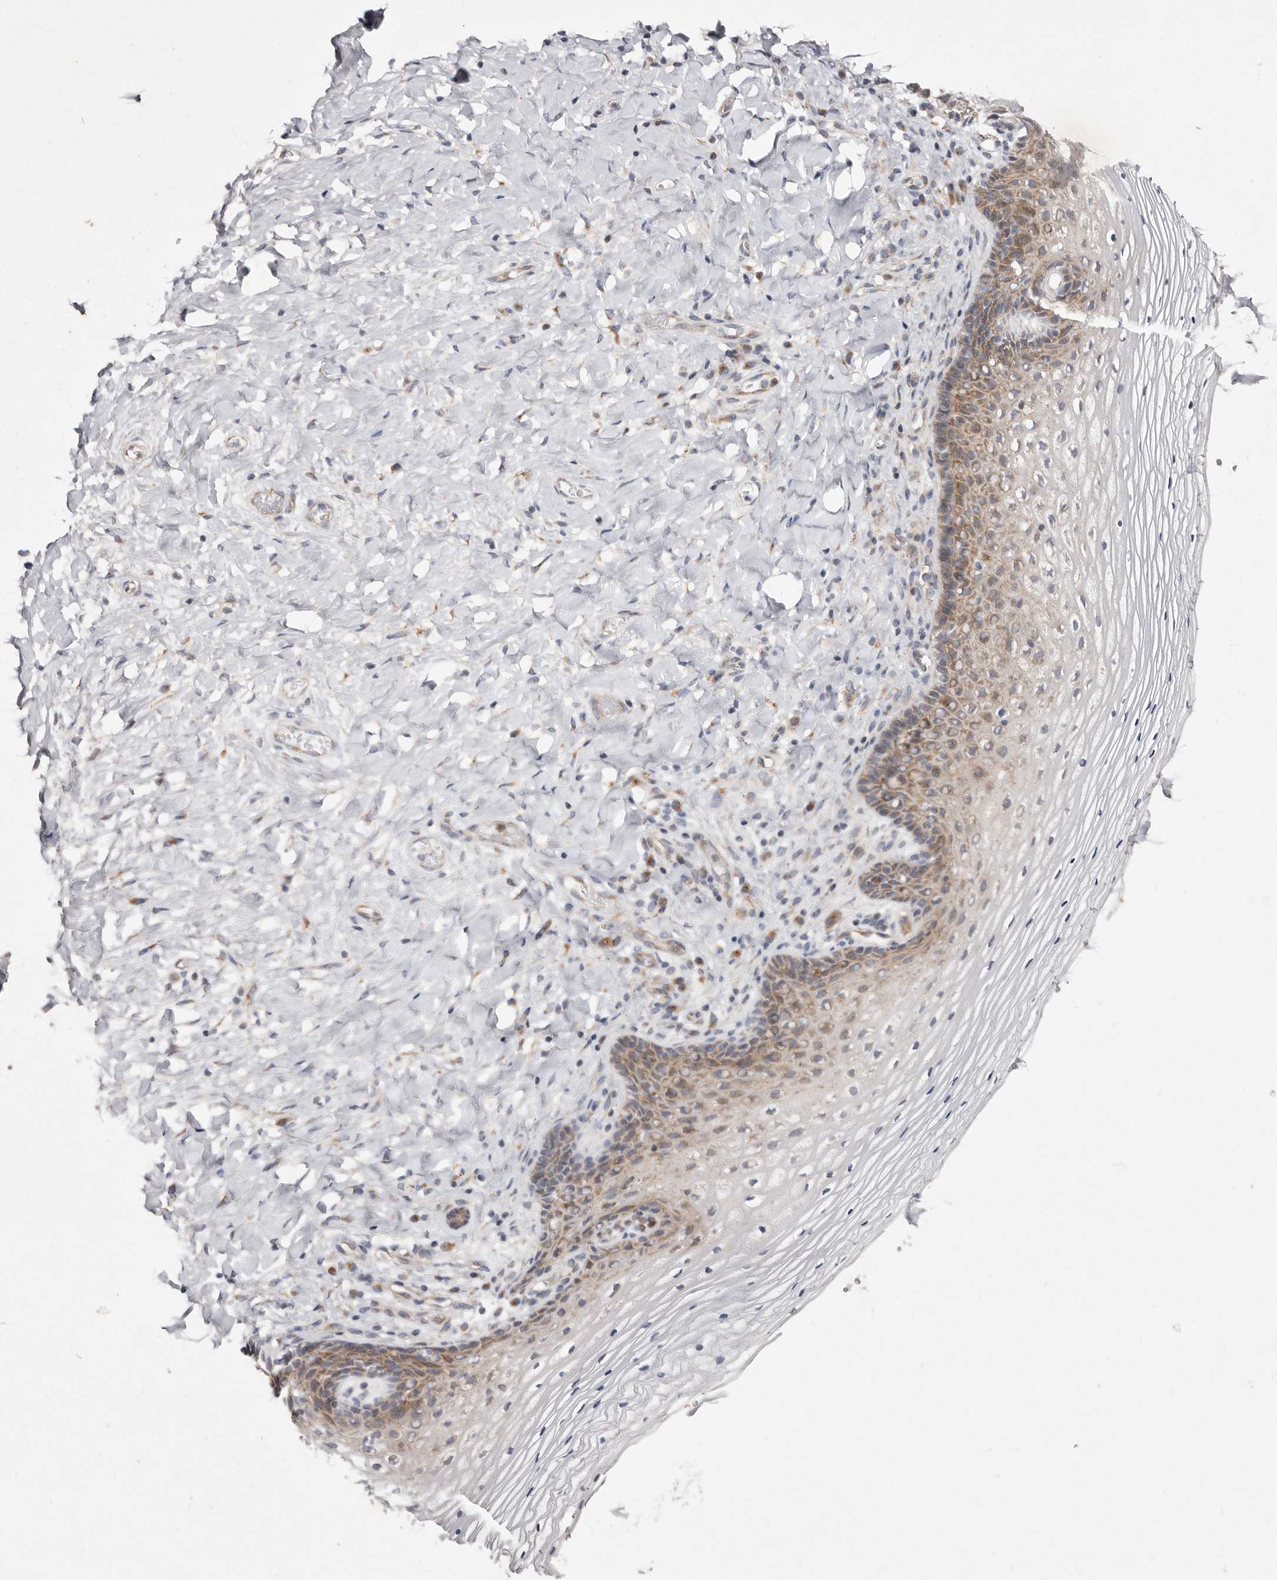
{"staining": {"intensity": "moderate", "quantity": "25%-75%", "location": "cytoplasmic/membranous"}, "tissue": "vagina", "cell_type": "Squamous epithelial cells", "image_type": "normal", "snomed": [{"axis": "morphology", "description": "Normal tissue, NOS"}, {"axis": "topography", "description": "Vagina"}], "caption": "Unremarkable vagina shows moderate cytoplasmic/membranous expression in approximately 25%-75% of squamous epithelial cells.", "gene": "TIMM17B", "patient": {"sex": "female", "age": 60}}